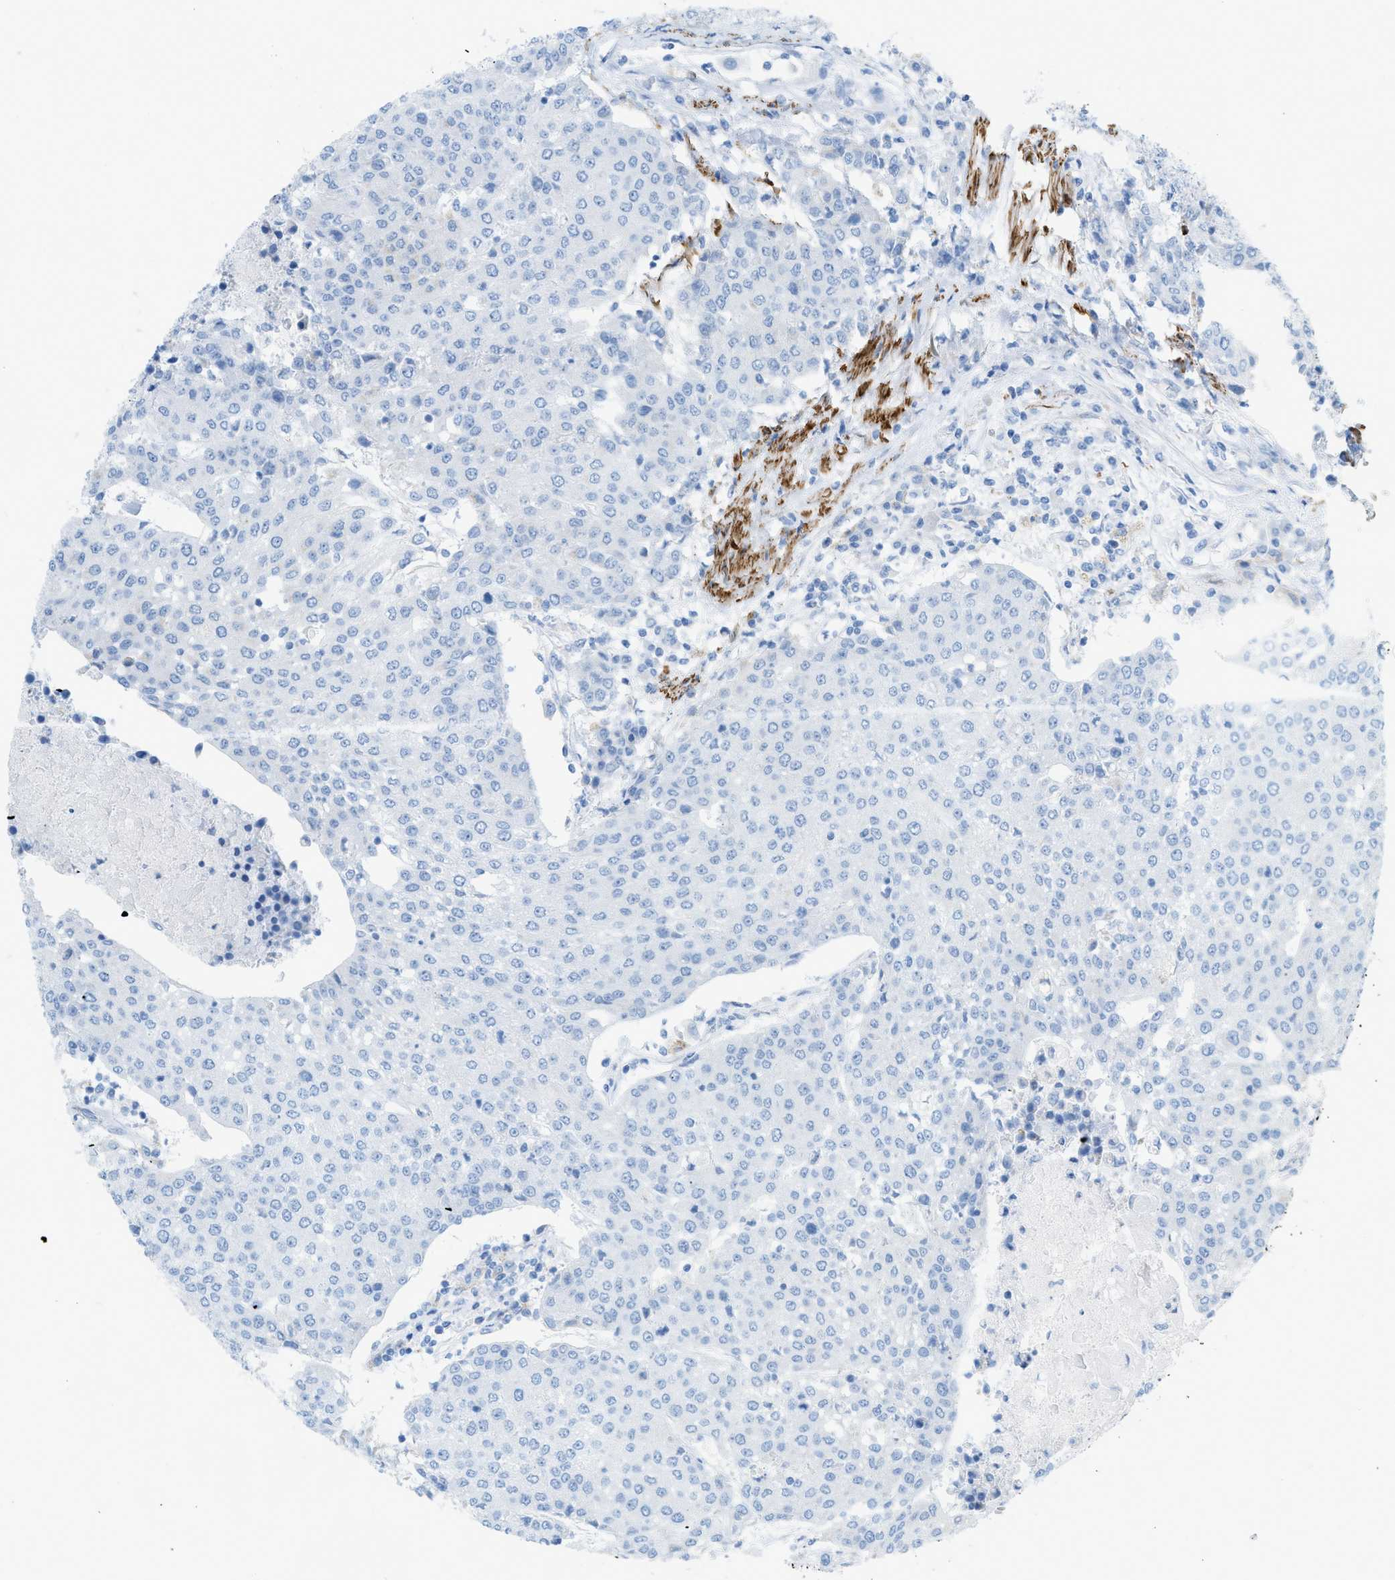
{"staining": {"intensity": "negative", "quantity": "none", "location": "none"}, "tissue": "urothelial cancer", "cell_type": "Tumor cells", "image_type": "cancer", "snomed": [{"axis": "morphology", "description": "Urothelial carcinoma, High grade"}, {"axis": "topography", "description": "Urinary bladder"}], "caption": "The photomicrograph displays no staining of tumor cells in urothelial cancer. (Immunohistochemistry (ihc), brightfield microscopy, high magnification).", "gene": "MYH11", "patient": {"sex": "female", "age": 85}}